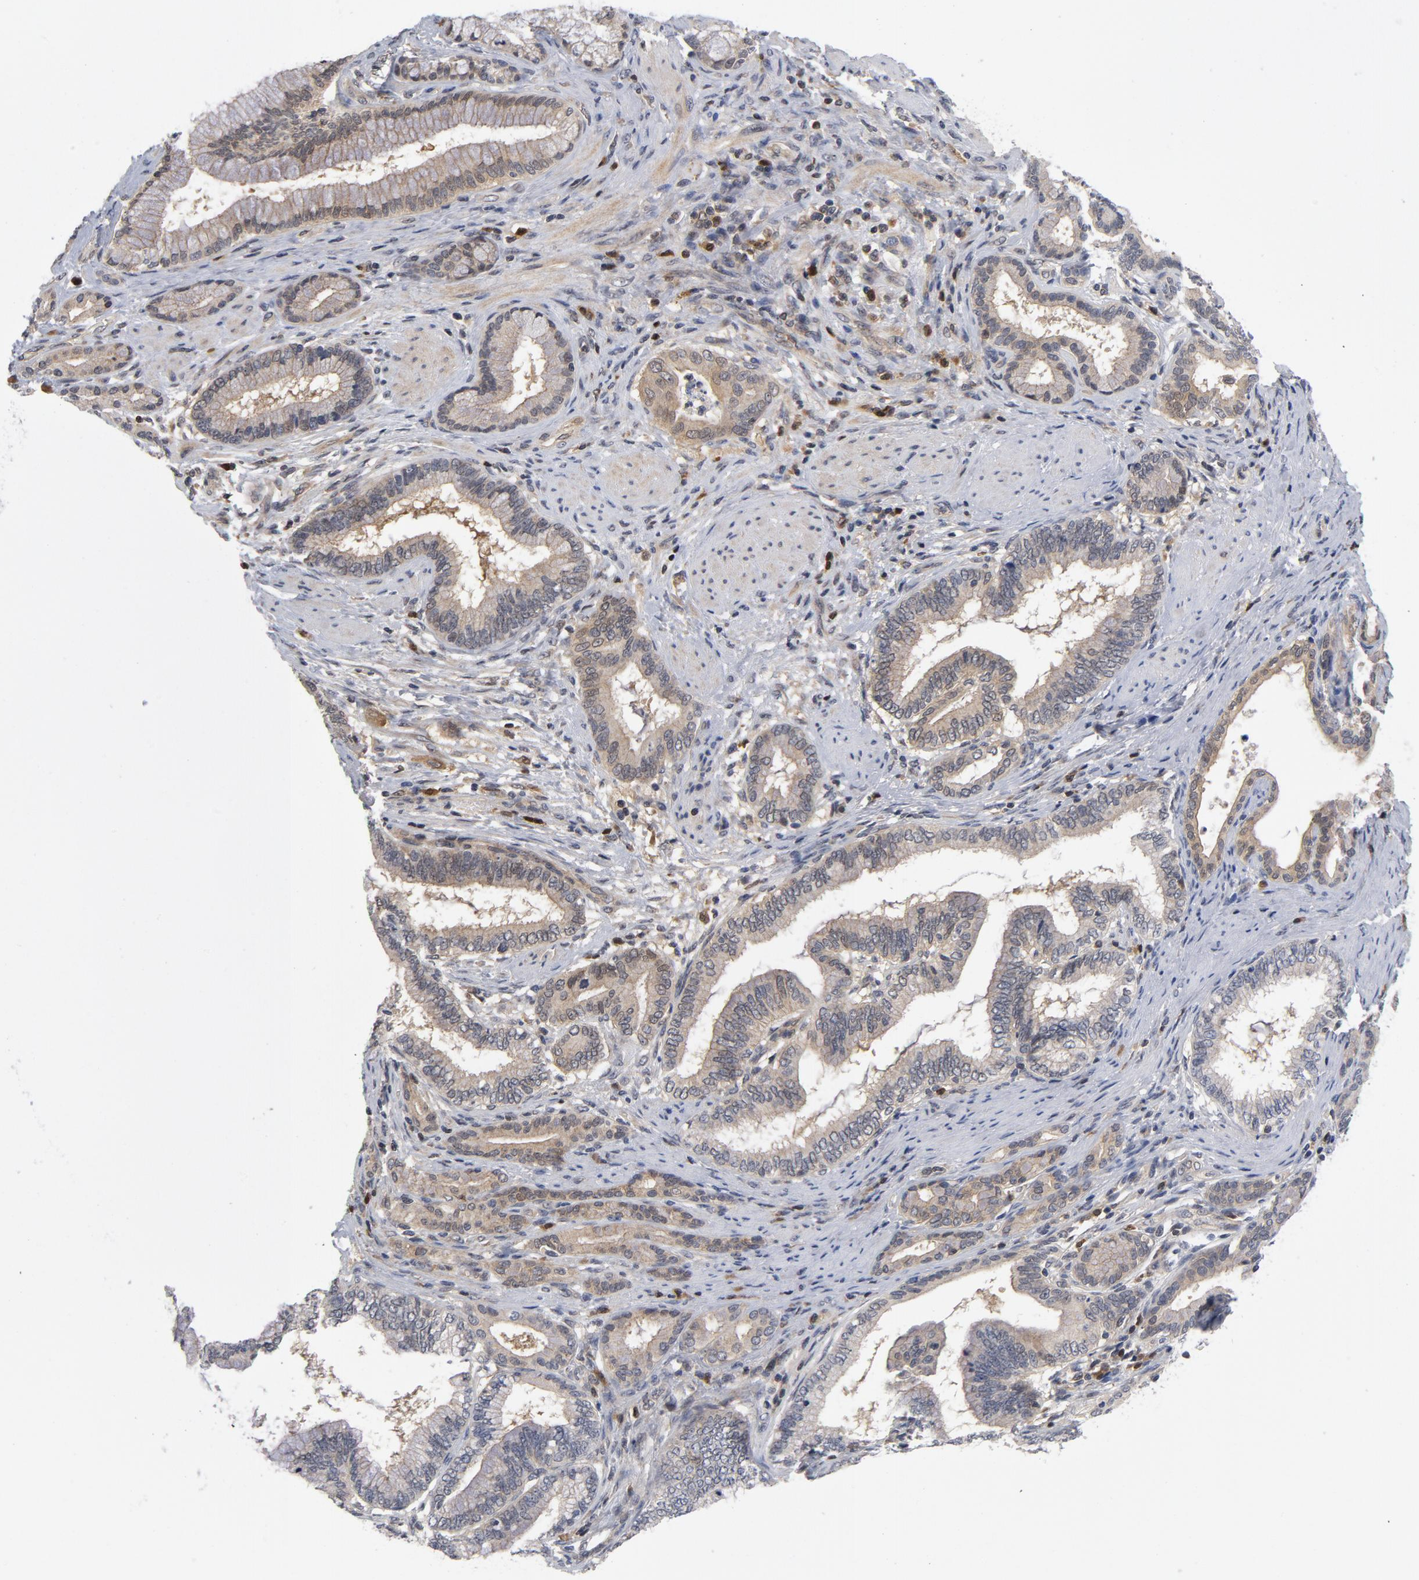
{"staining": {"intensity": "negative", "quantity": "none", "location": "none"}, "tissue": "pancreatic cancer", "cell_type": "Tumor cells", "image_type": "cancer", "snomed": [{"axis": "morphology", "description": "Adenocarcinoma, NOS"}, {"axis": "topography", "description": "Pancreas"}], "caption": "There is no significant positivity in tumor cells of pancreatic cancer.", "gene": "TRADD", "patient": {"sex": "female", "age": 64}}